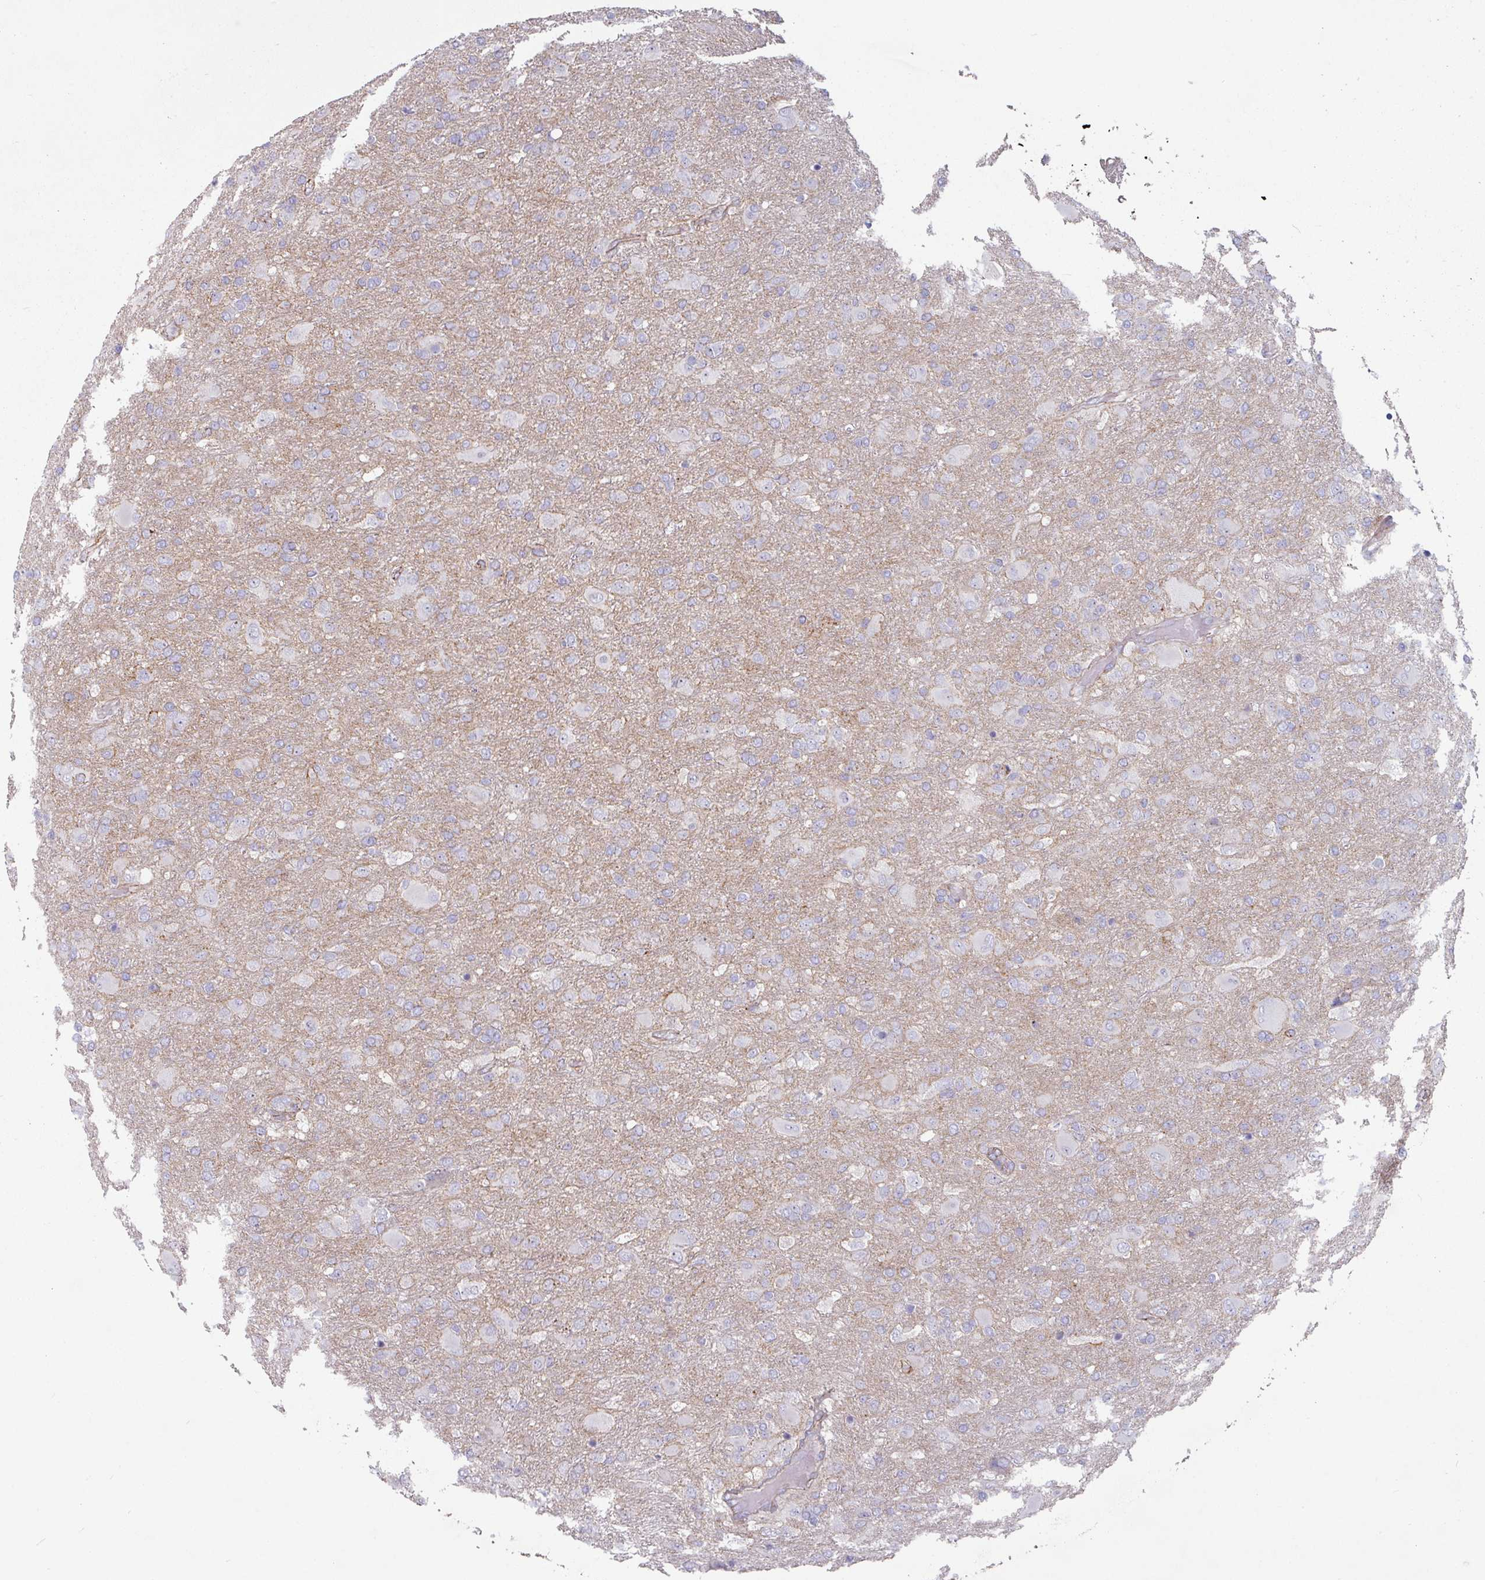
{"staining": {"intensity": "negative", "quantity": "none", "location": "none"}, "tissue": "glioma", "cell_type": "Tumor cells", "image_type": "cancer", "snomed": [{"axis": "morphology", "description": "Glioma, malignant, Low grade"}, {"axis": "topography", "description": "Brain"}], "caption": "Tumor cells show no significant positivity in glioma.", "gene": "JUP", "patient": {"sex": "male", "age": 65}}